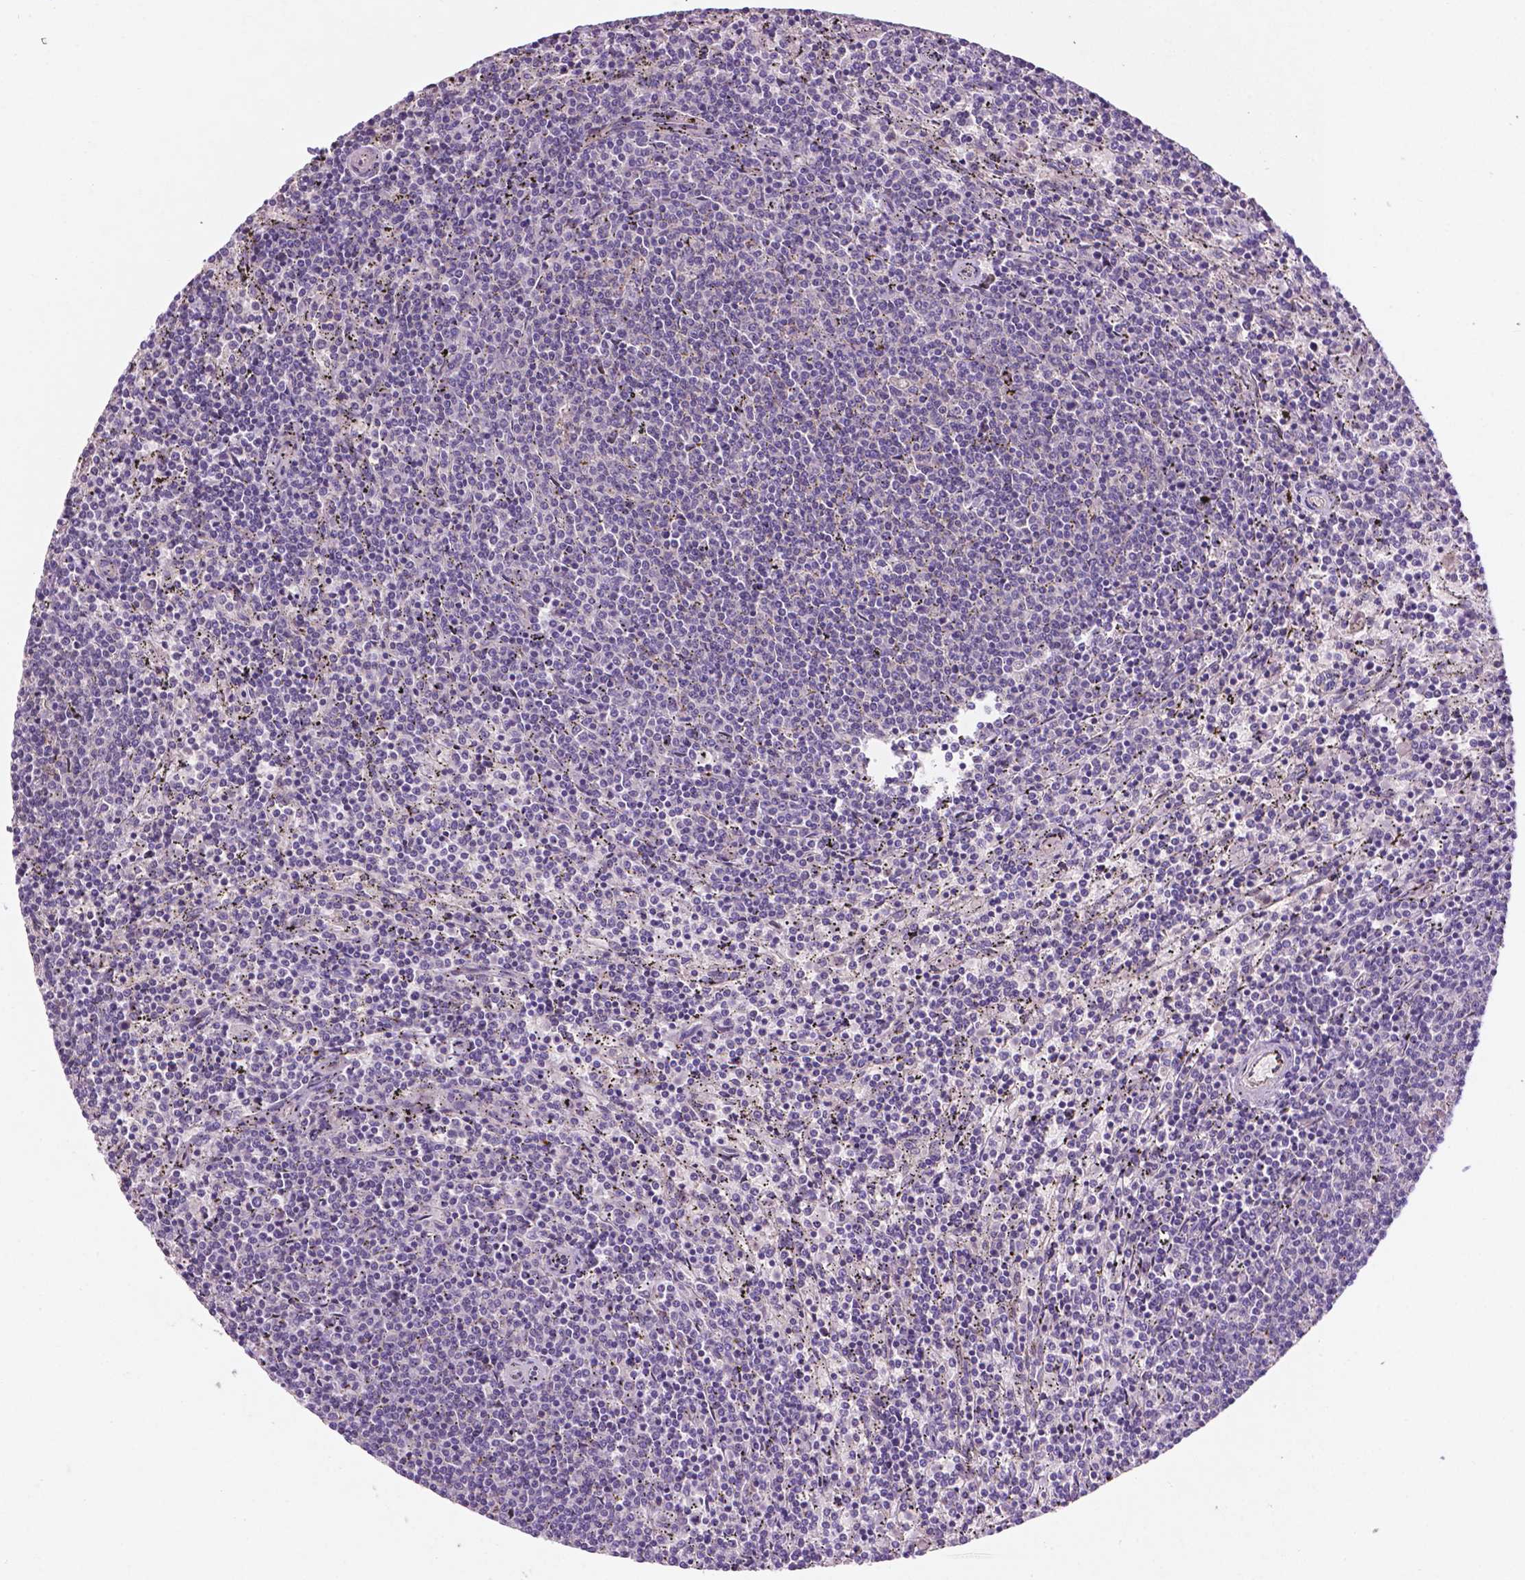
{"staining": {"intensity": "negative", "quantity": "none", "location": "none"}, "tissue": "lymphoma", "cell_type": "Tumor cells", "image_type": "cancer", "snomed": [{"axis": "morphology", "description": "Malignant lymphoma, non-Hodgkin's type, Low grade"}, {"axis": "topography", "description": "Spleen"}], "caption": "A photomicrograph of human low-grade malignant lymphoma, non-Hodgkin's type is negative for staining in tumor cells. The staining is performed using DAB (3,3'-diaminobenzidine) brown chromogen with nuclei counter-stained in using hematoxylin.", "gene": "ARL5C", "patient": {"sex": "female", "age": 50}}